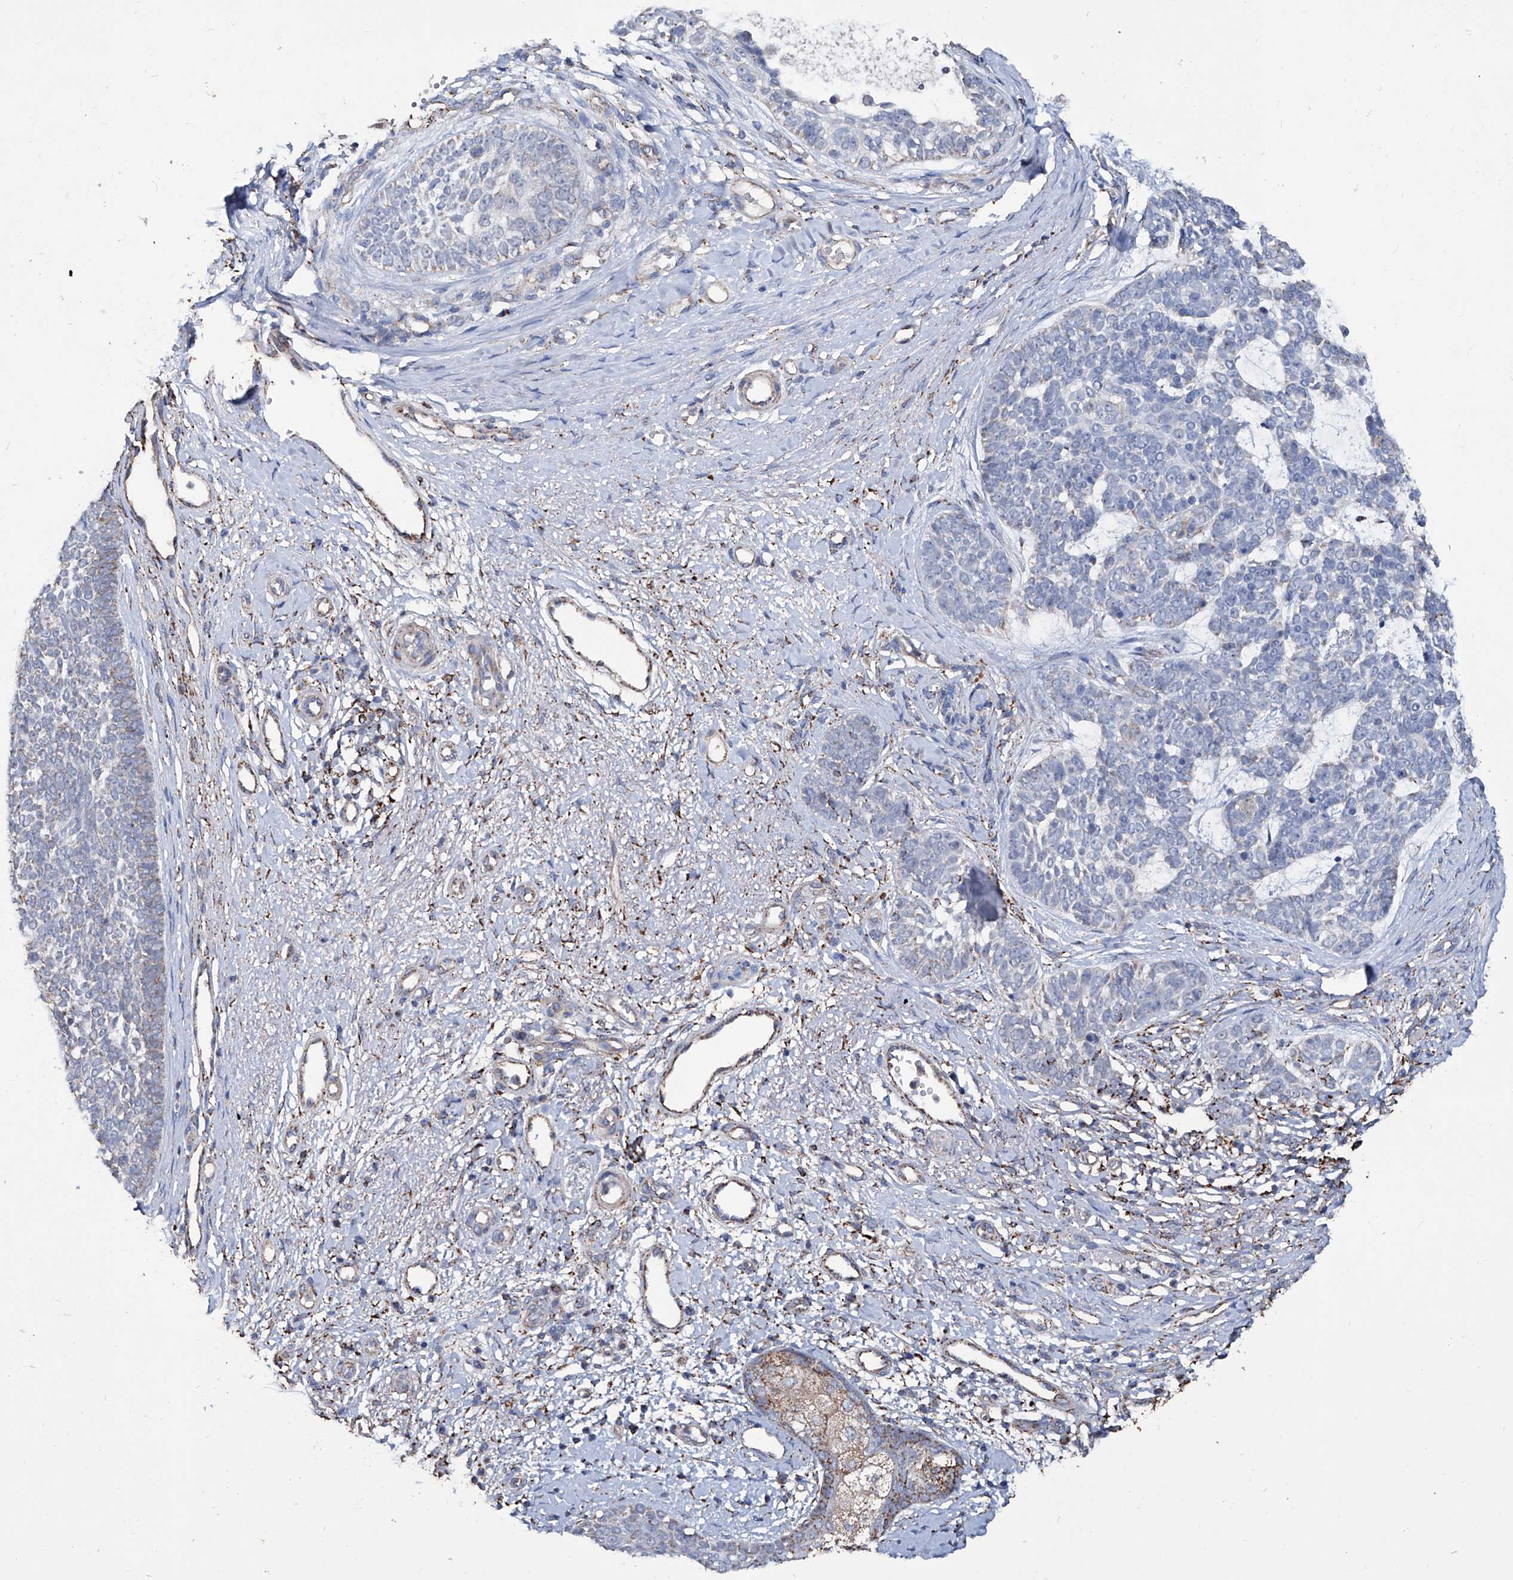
{"staining": {"intensity": "weak", "quantity": "<25%", "location": "cytoplasmic/membranous"}, "tissue": "skin cancer", "cell_type": "Tumor cells", "image_type": "cancer", "snomed": [{"axis": "morphology", "description": "Basal cell carcinoma"}, {"axis": "topography", "description": "Skin"}], "caption": "This is a photomicrograph of immunohistochemistry (IHC) staining of skin basal cell carcinoma, which shows no expression in tumor cells.", "gene": "NHS", "patient": {"sex": "female", "age": 81}}